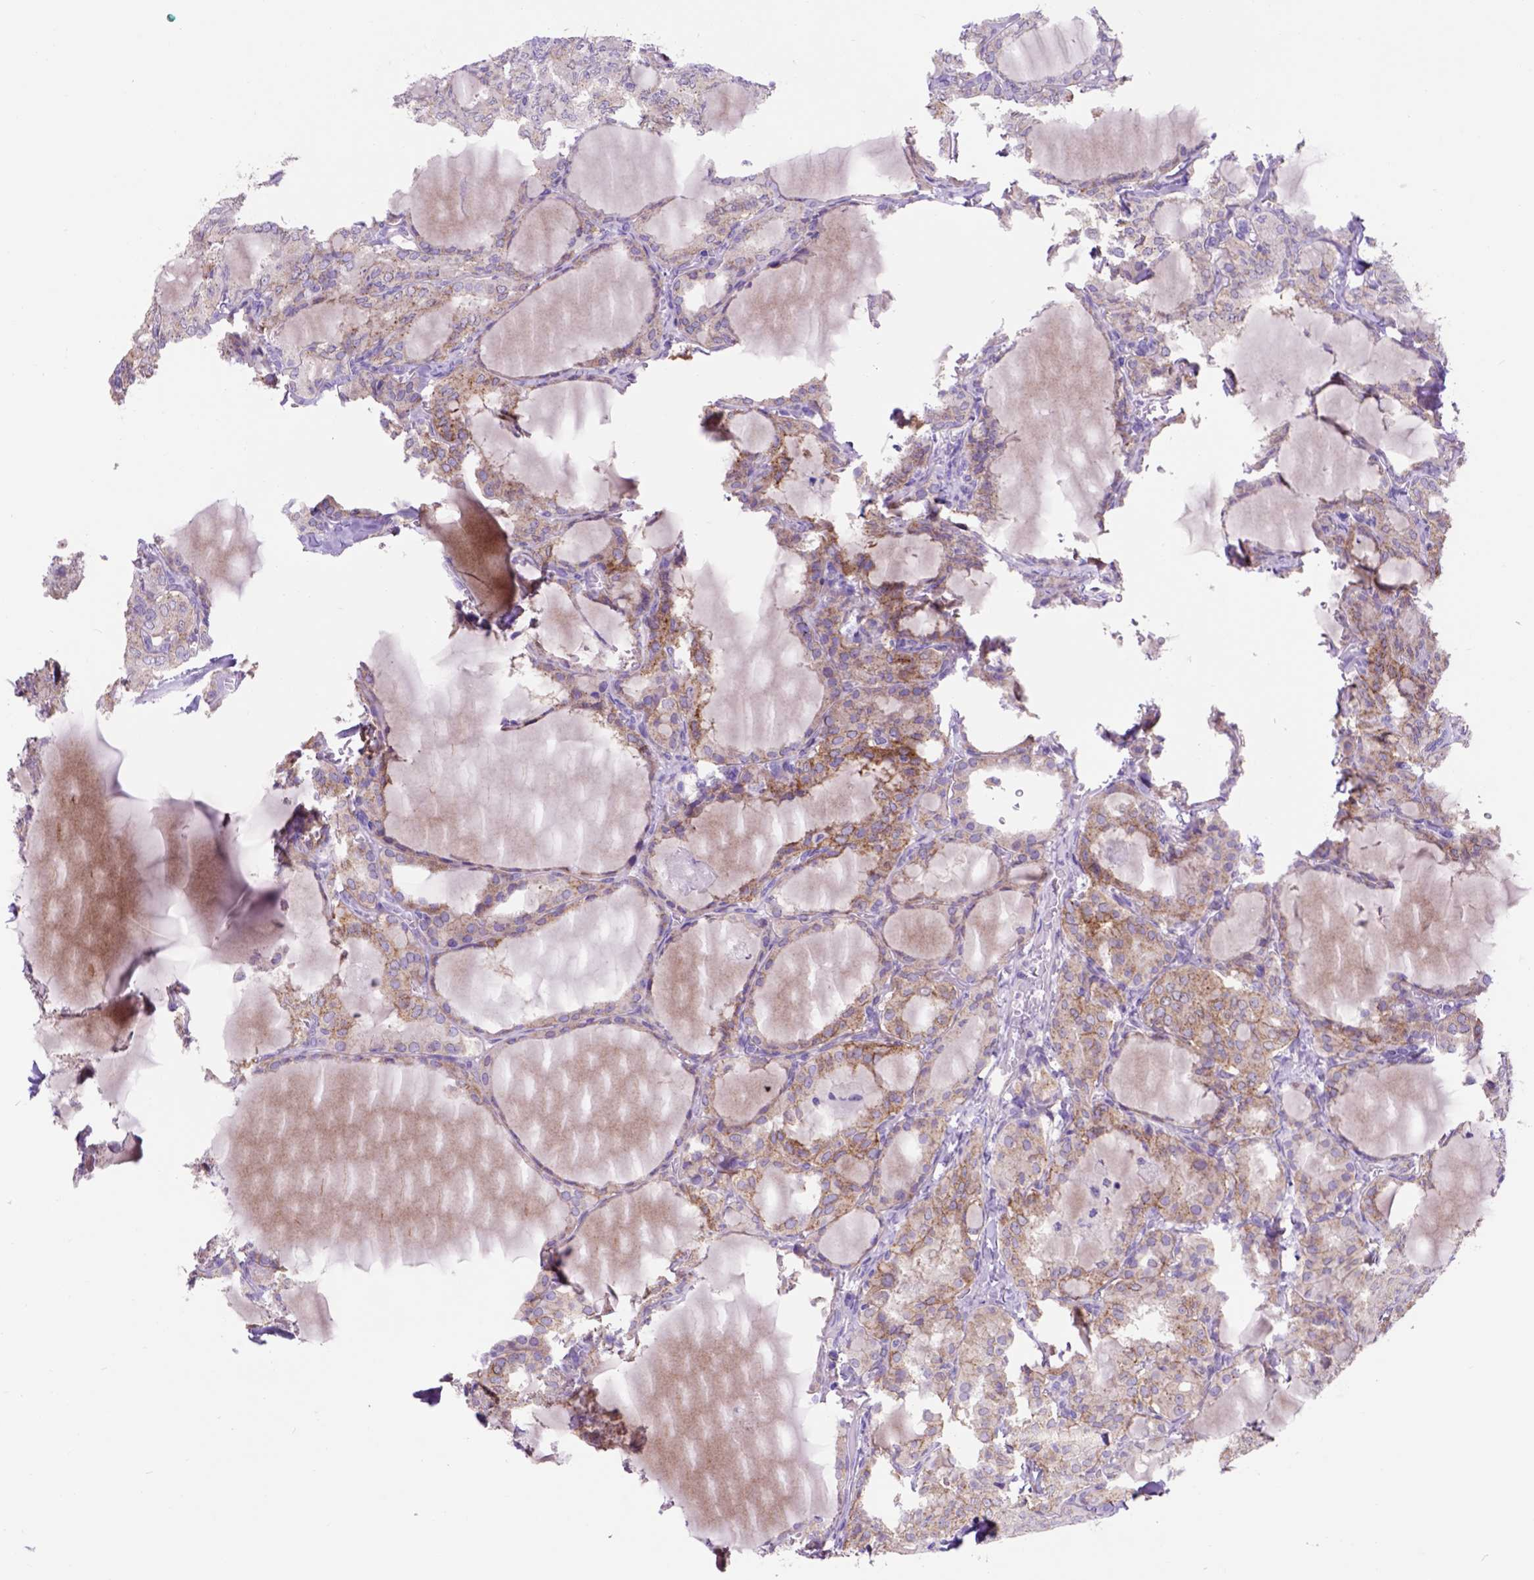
{"staining": {"intensity": "weak", "quantity": ">75%", "location": "cytoplasmic/membranous"}, "tissue": "thyroid cancer", "cell_type": "Tumor cells", "image_type": "cancer", "snomed": [{"axis": "morphology", "description": "Papillary adenocarcinoma, NOS"}, {"axis": "topography", "description": "Thyroid gland"}], "caption": "Immunohistochemistry (IHC) histopathology image of neoplastic tissue: human thyroid papillary adenocarcinoma stained using immunohistochemistry demonstrates low levels of weak protein expression localized specifically in the cytoplasmic/membranous of tumor cells, appearing as a cytoplasmic/membranous brown color.", "gene": "EGFR", "patient": {"sex": "male", "age": 20}}